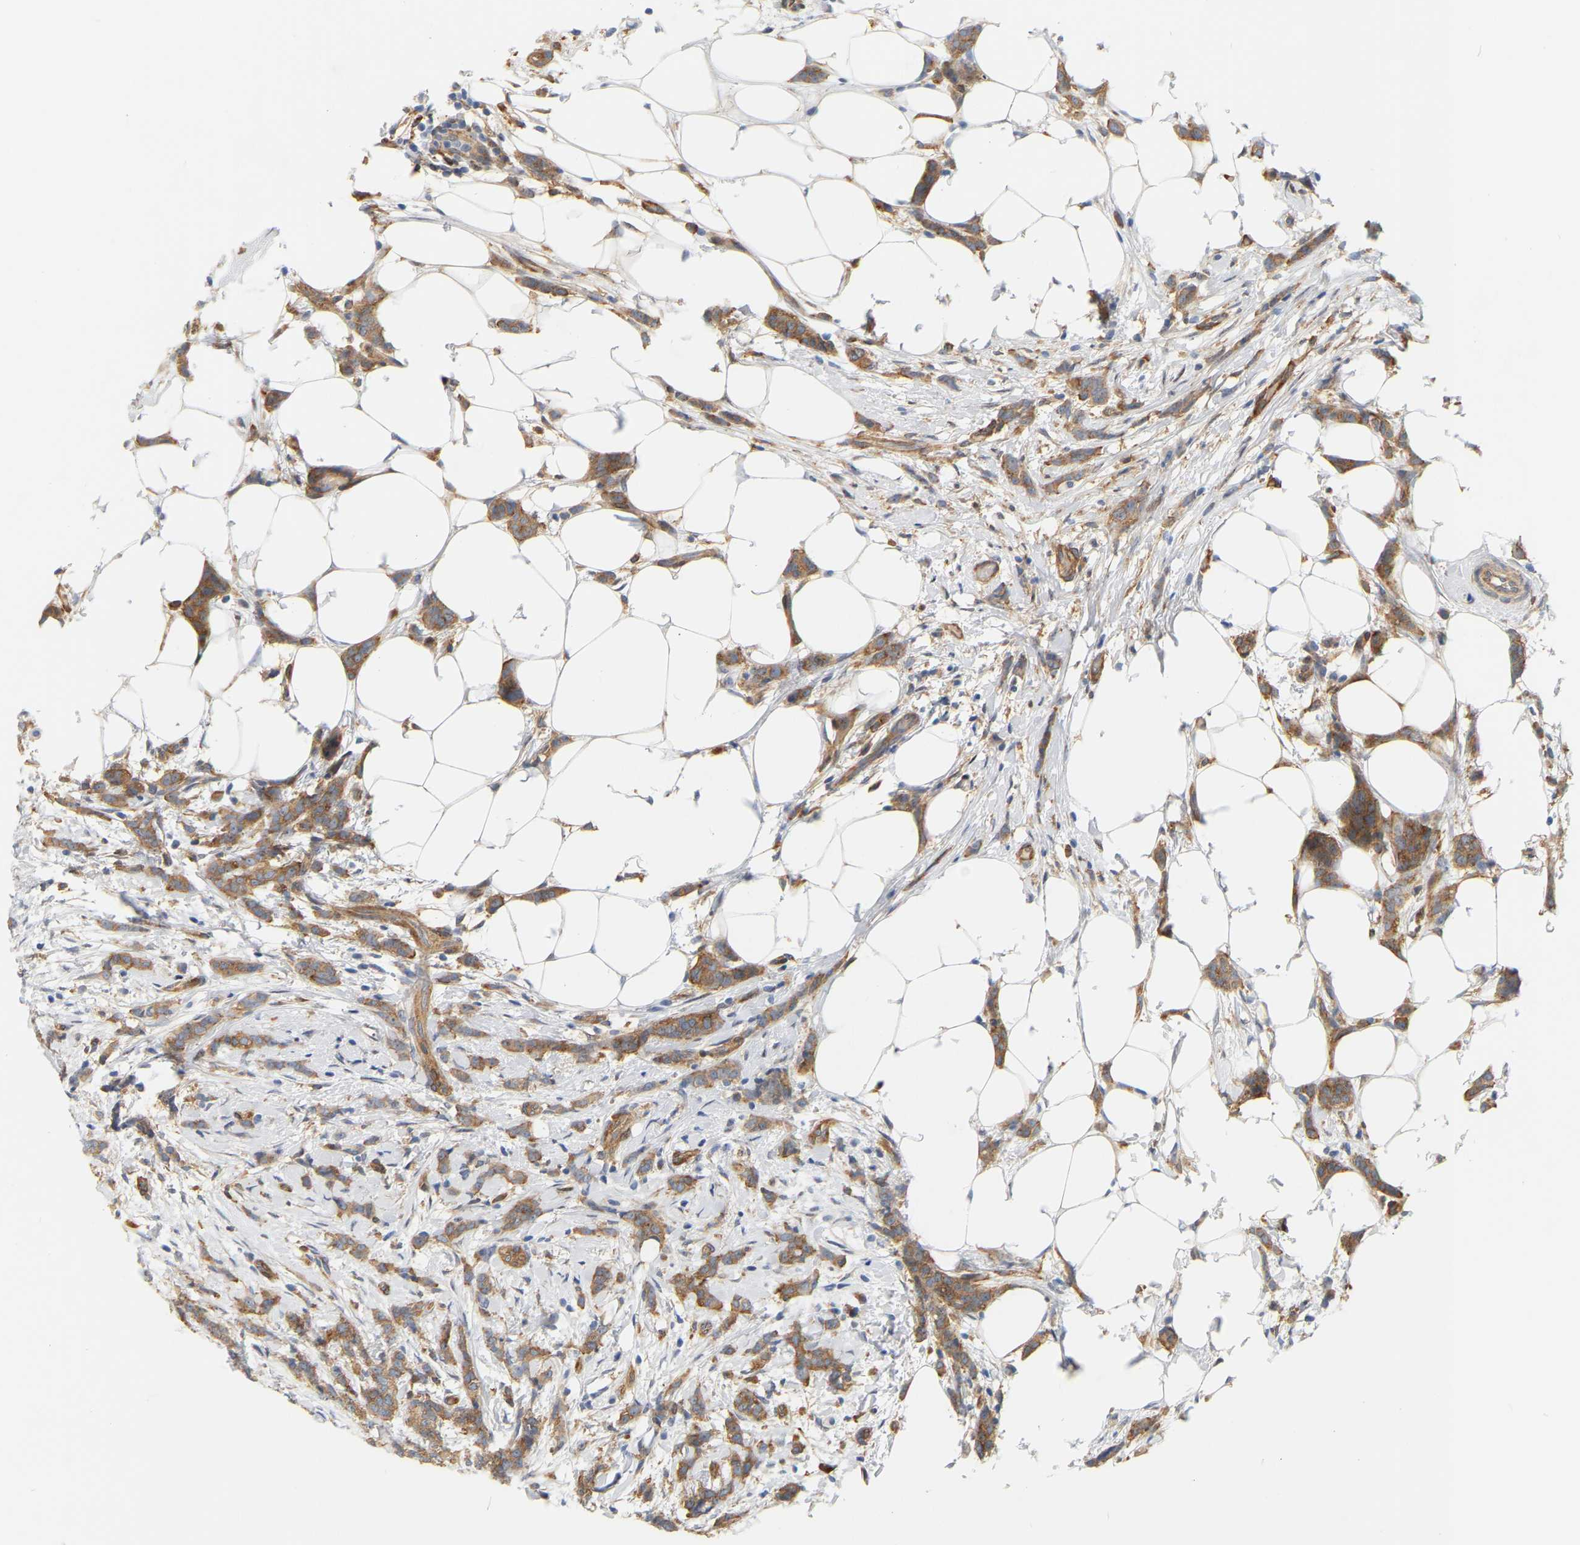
{"staining": {"intensity": "moderate", "quantity": ">75%", "location": "cytoplasmic/membranous"}, "tissue": "breast cancer", "cell_type": "Tumor cells", "image_type": "cancer", "snomed": [{"axis": "morphology", "description": "Lobular carcinoma"}, {"axis": "topography", "description": "Skin"}, {"axis": "topography", "description": "Breast"}], "caption": "Breast cancer (lobular carcinoma) stained with a brown dye displays moderate cytoplasmic/membranous positive positivity in about >75% of tumor cells.", "gene": "RAPH1", "patient": {"sex": "female", "age": 46}}